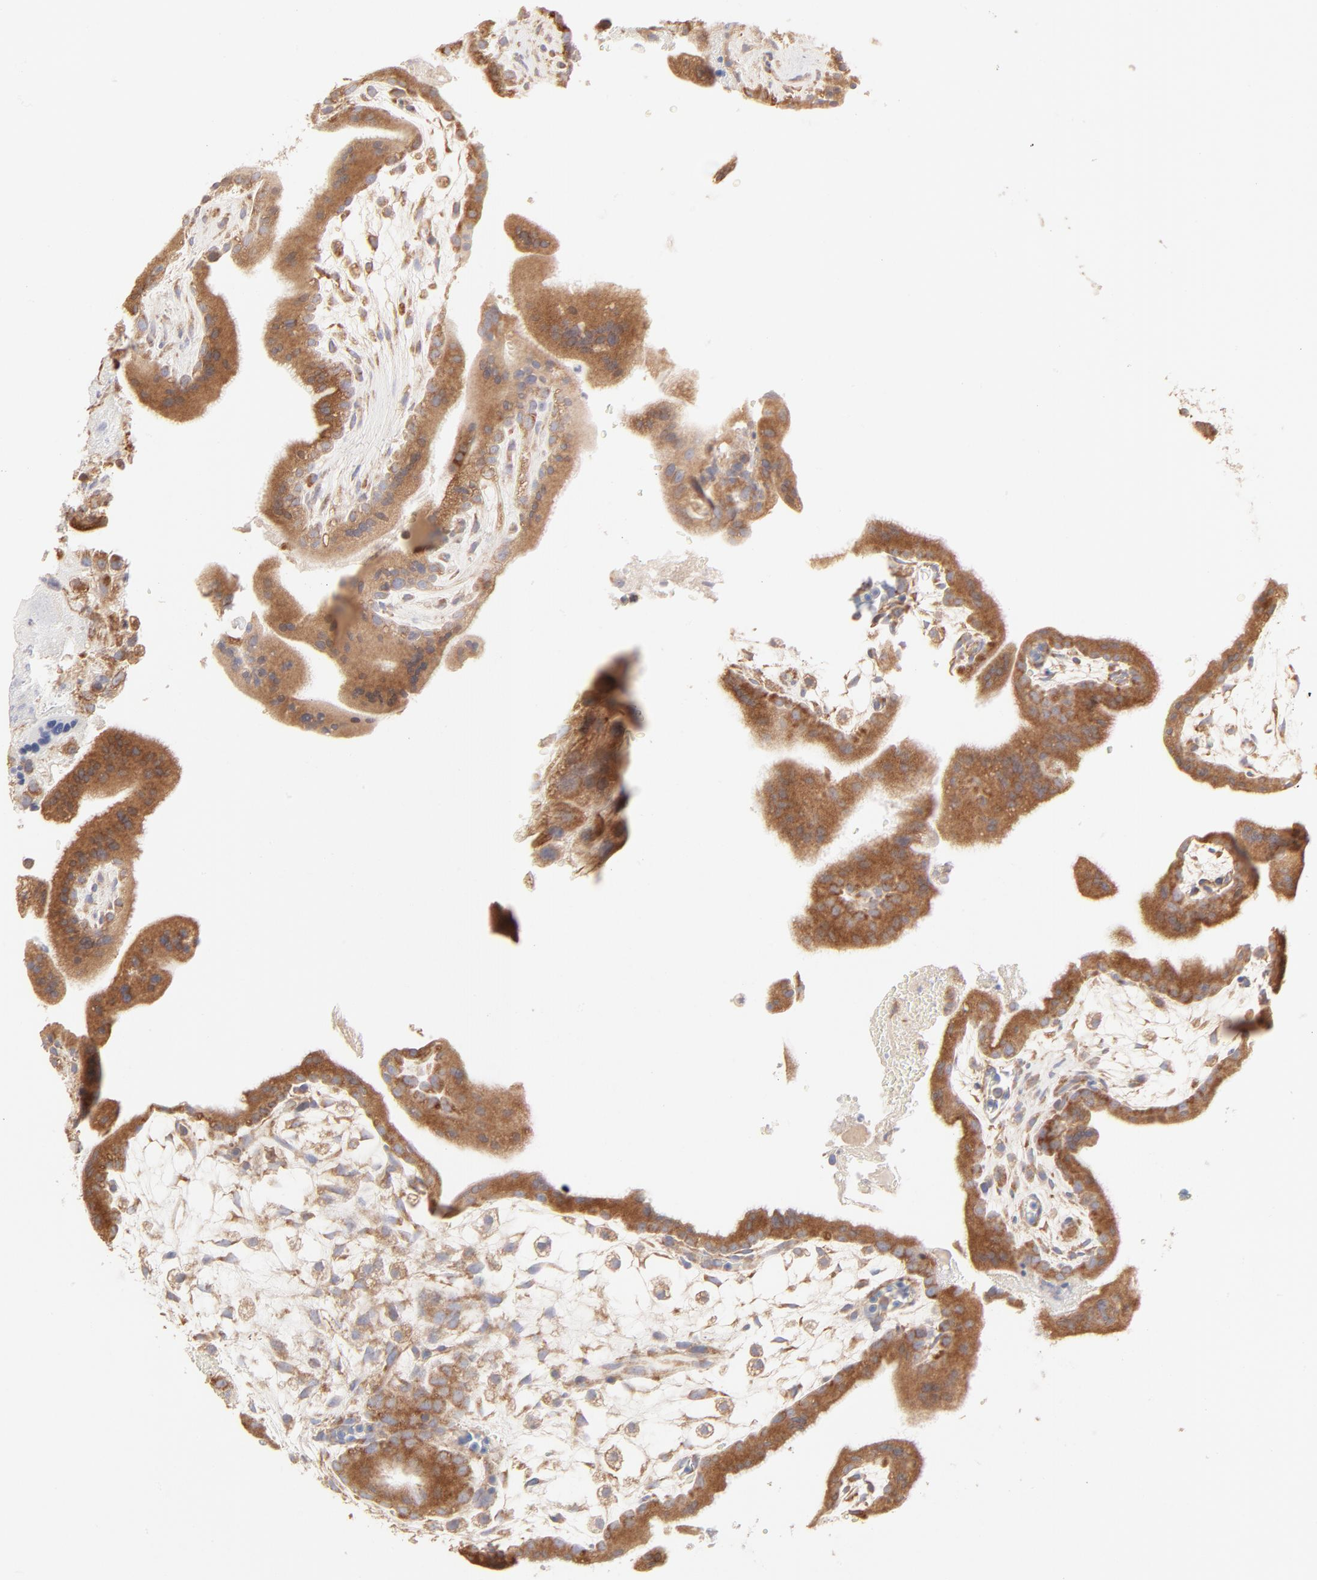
{"staining": {"intensity": "moderate", "quantity": ">75%", "location": "cytoplasmic/membranous"}, "tissue": "placenta", "cell_type": "Decidual cells", "image_type": "normal", "snomed": [{"axis": "morphology", "description": "Normal tissue, NOS"}, {"axis": "topography", "description": "Placenta"}], "caption": "Benign placenta displays moderate cytoplasmic/membranous staining in about >75% of decidual cells, visualized by immunohistochemistry. (Stains: DAB in brown, nuclei in blue, Microscopy: brightfield microscopy at high magnification).", "gene": "RPS21", "patient": {"sex": "female", "age": 35}}